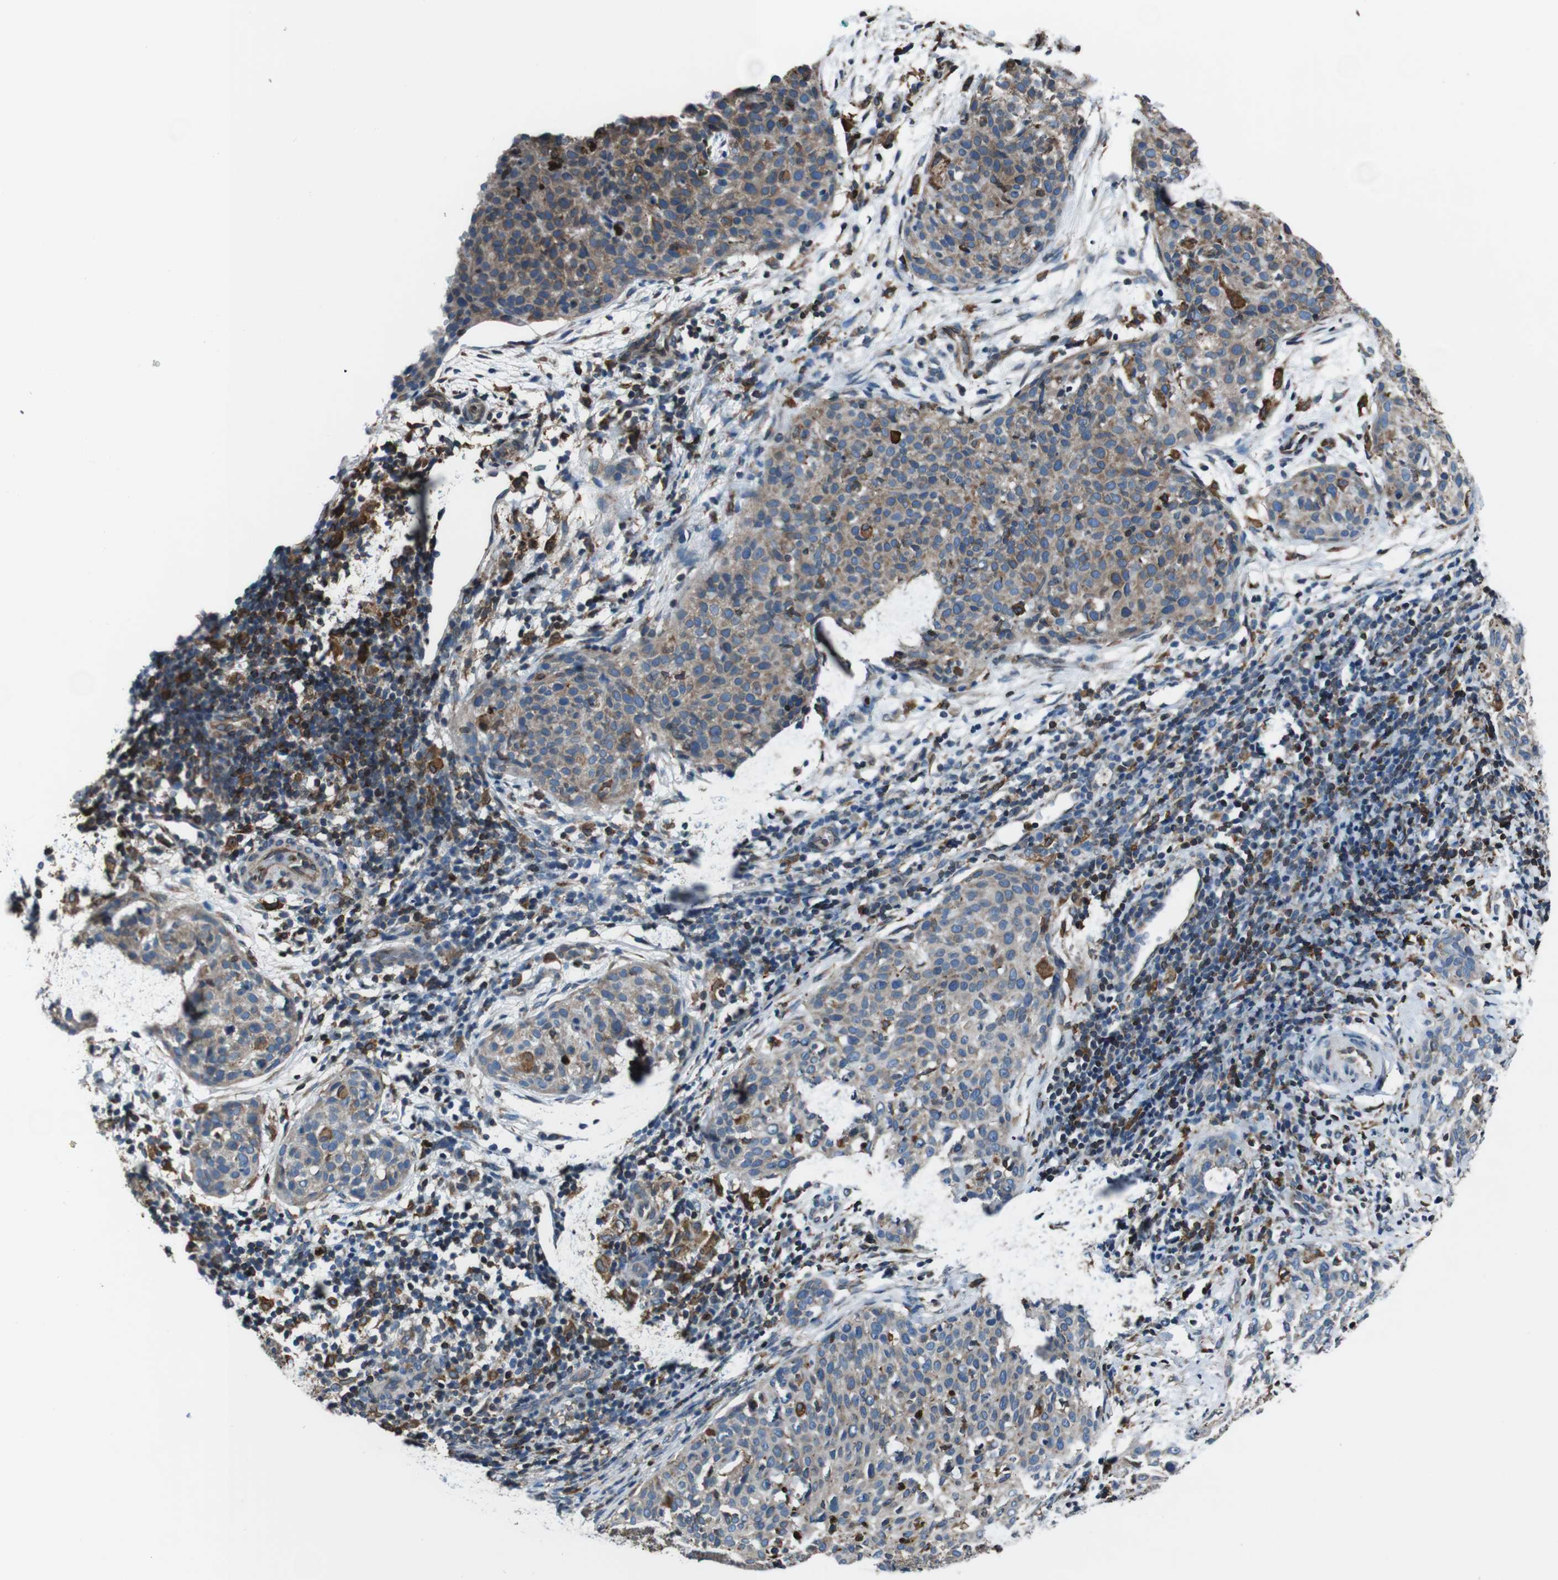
{"staining": {"intensity": "moderate", "quantity": ">75%", "location": "cytoplasmic/membranous"}, "tissue": "cervical cancer", "cell_type": "Tumor cells", "image_type": "cancer", "snomed": [{"axis": "morphology", "description": "Squamous cell carcinoma, NOS"}, {"axis": "topography", "description": "Cervix"}], "caption": "Squamous cell carcinoma (cervical) stained with immunohistochemistry reveals moderate cytoplasmic/membranous staining in approximately >75% of tumor cells.", "gene": "APMAP", "patient": {"sex": "female", "age": 38}}